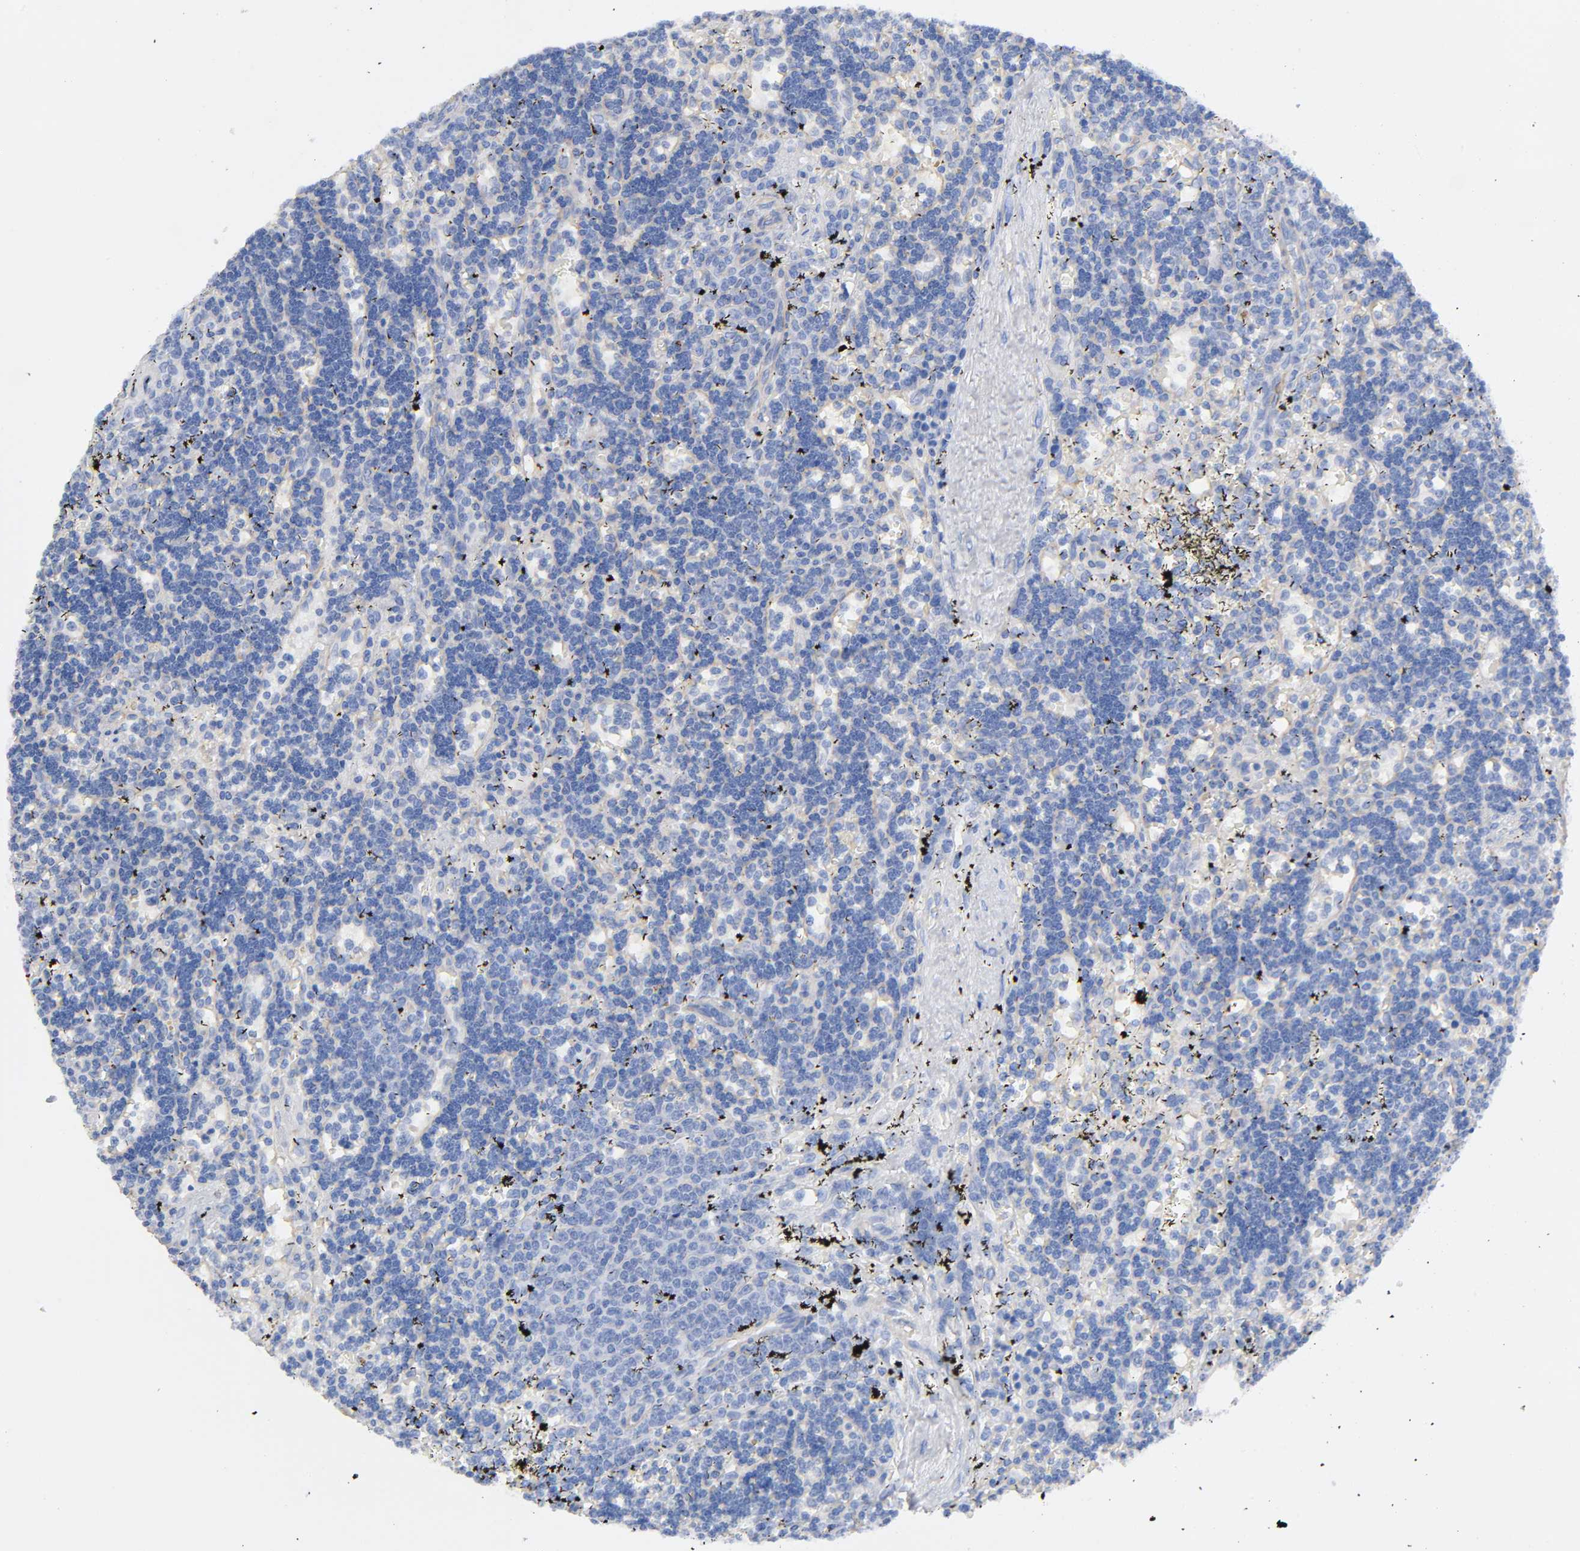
{"staining": {"intensity": "negative", "quantity": "none", "location": "none"}, "tissue": "lymphoma", "cell_type": "Tumor cells", "image_type": "cancer", "snomed": [{"axis": "morphology", "description": "Malignant lymphoma, non-Hodgkin's type, Low grade"}, {"axis": "topography", "description": "Spleen"}], "caption": "DAB (3,3'-diaminobenzidine) immunohistochemical staining of human malignant lymphoma, non-Hodgkin's type (low-grade) demonstrates no significant positivity in tumor cells.", "gene": "RAB13", "patient": {"sex": "male", "age": 60}}